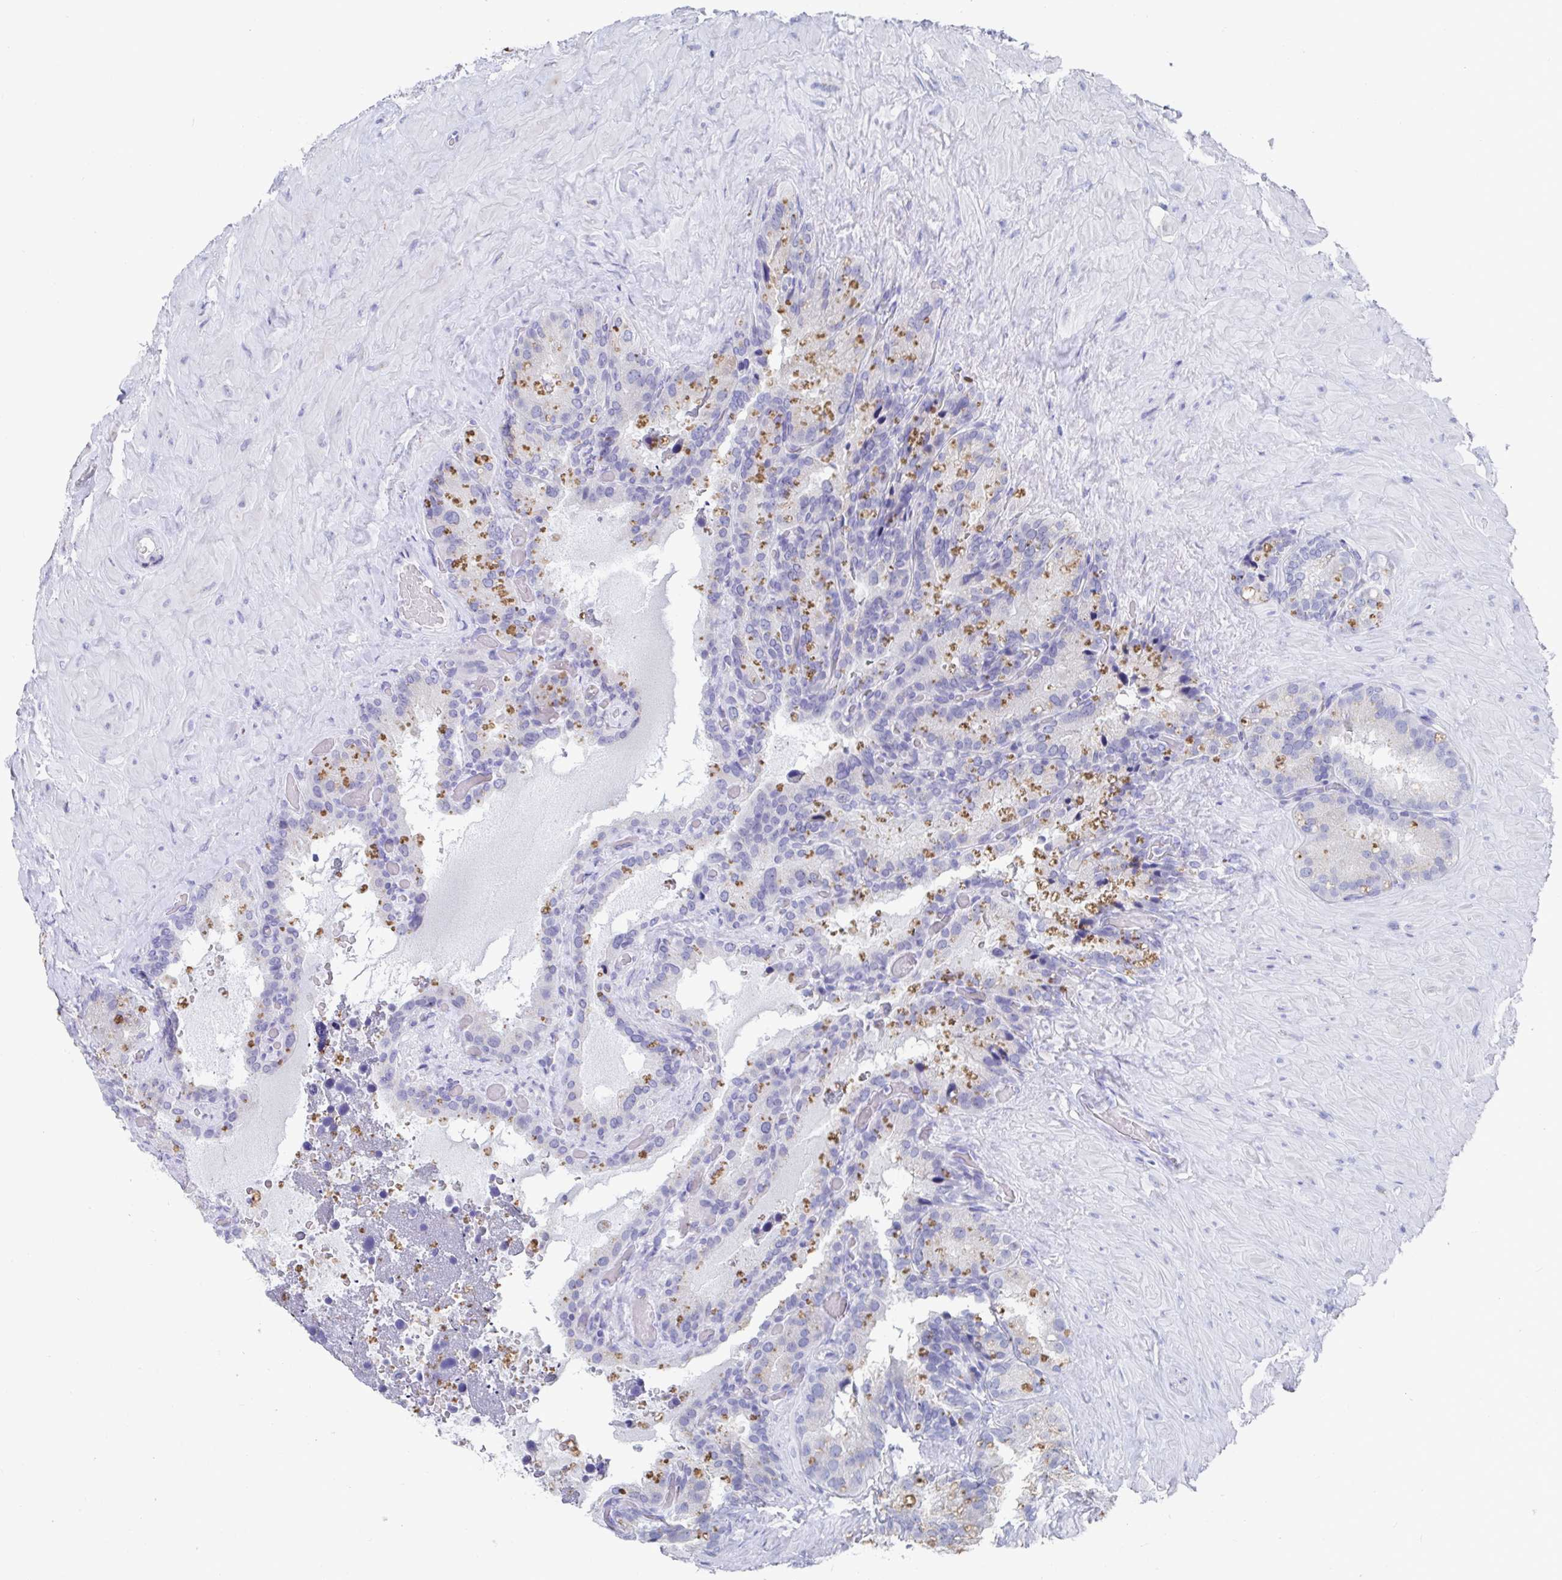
{"staining": {"intensity": "moderate", "quantity": "<25%", "location": "cytoplasmic/membranous"}, "tissue": "seminal vesicle", "cell_type": "Glandular cells", "image_type": "normal", "snomed": [{"axis": "morphology", "description": "Normal tissue, NOS"}, {"axis": "topography", "description": "Seminal veicle"}], "caption": "Protein staining of unremarkable seminal vesicle displays moderate cytoplasmic/membranous staining in about <25% of glandular cells.", "gene": "TAS2R39", "patient": {"sex": "male", "age": 60}}